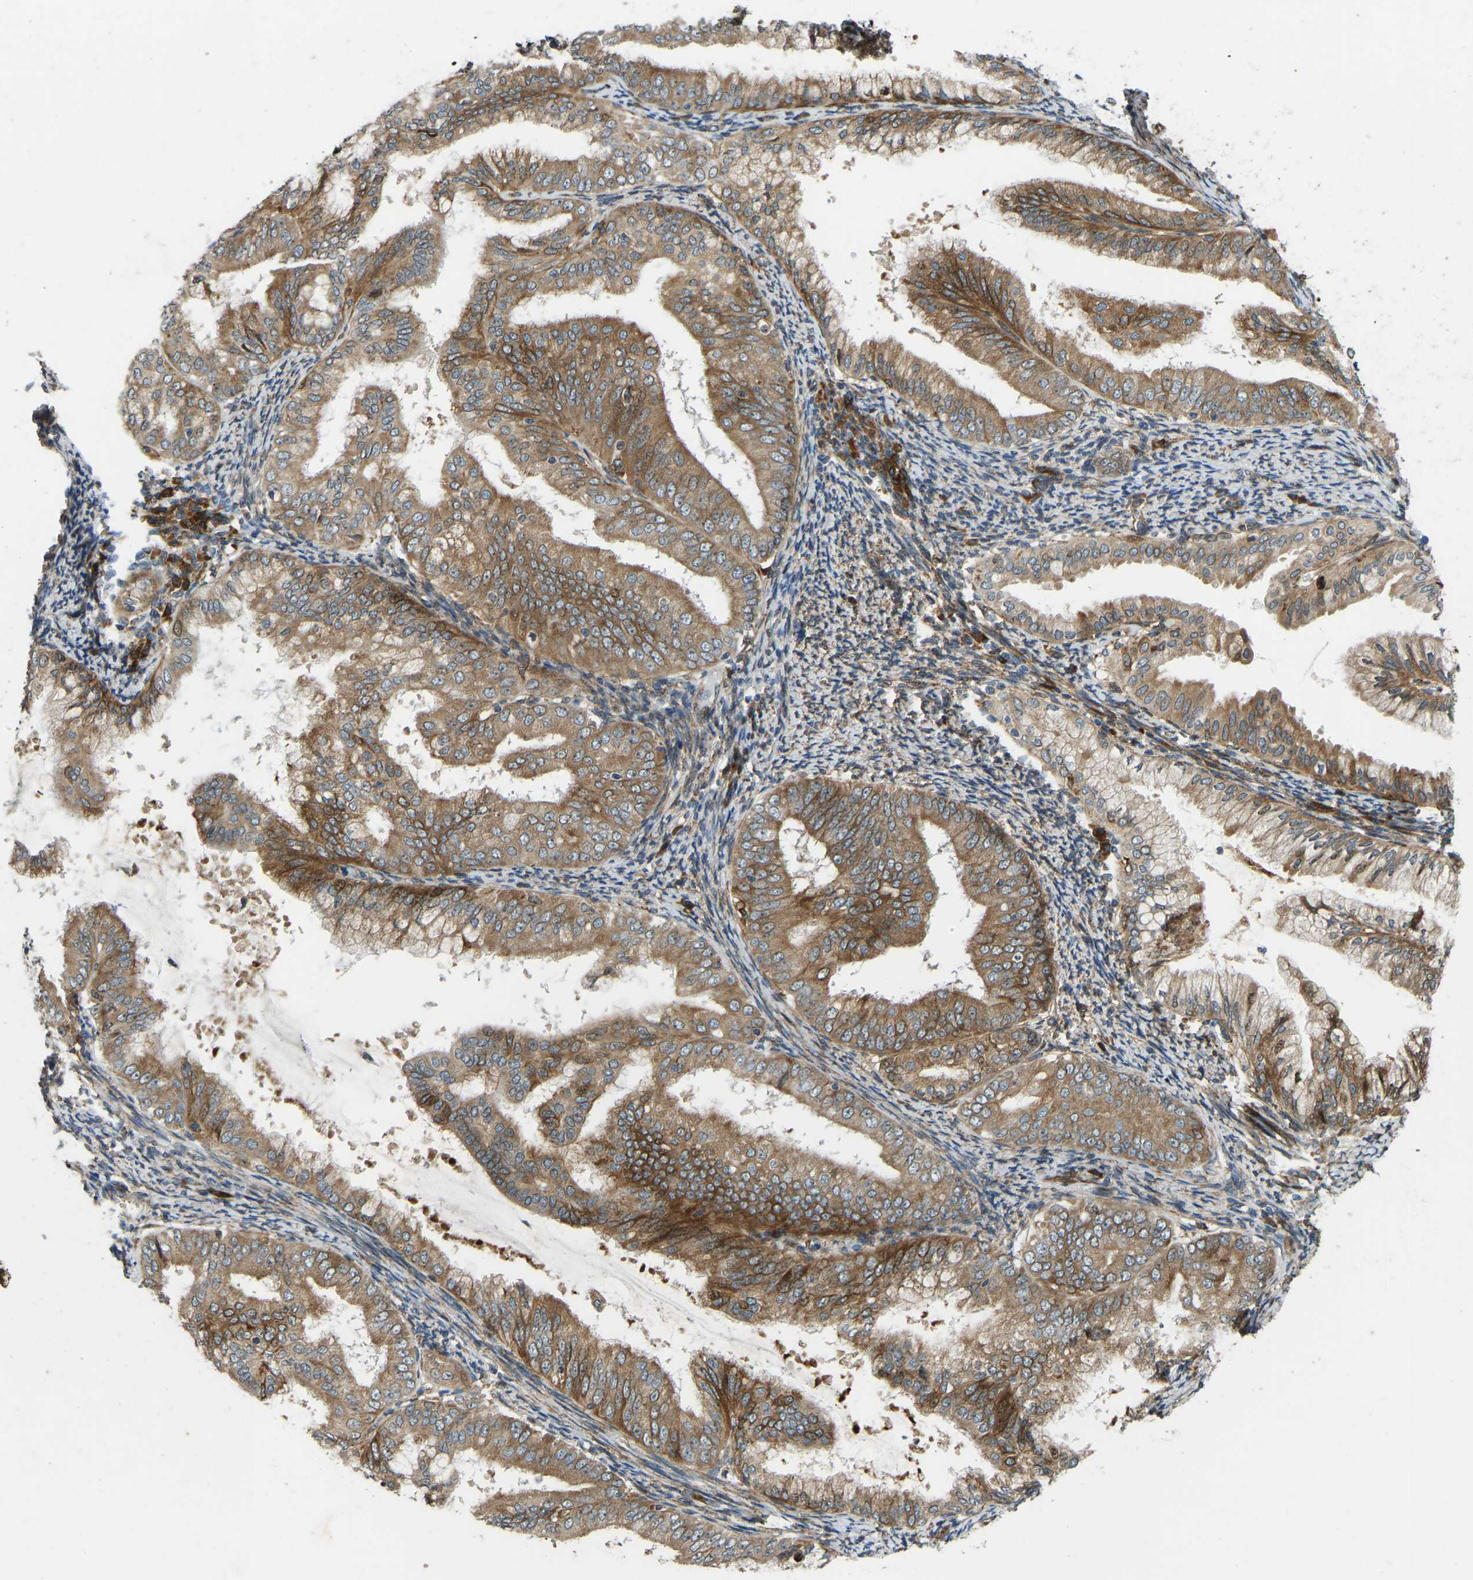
{"staining": {"intensity": "moderate", "quantity": ">75%", "location": "cytoplasmic/membranous"}, "tissue": "endometrial cancer", "cell_type": "Tumor cells", "image_type": "cancer", "snomed": [{"axis": "morphology", "description": "Adenocarcinoma, NOS"}, {"axis": "topography", "description": "Endometrium"}], "caption": "Human endometrial cancer stained with a brown dye shows moderate cytoplasmic/membranous positive expression in approximately >75% of tumor cells.", "gene": "OS9", "patient": {"sex": "female", "age": 63}}